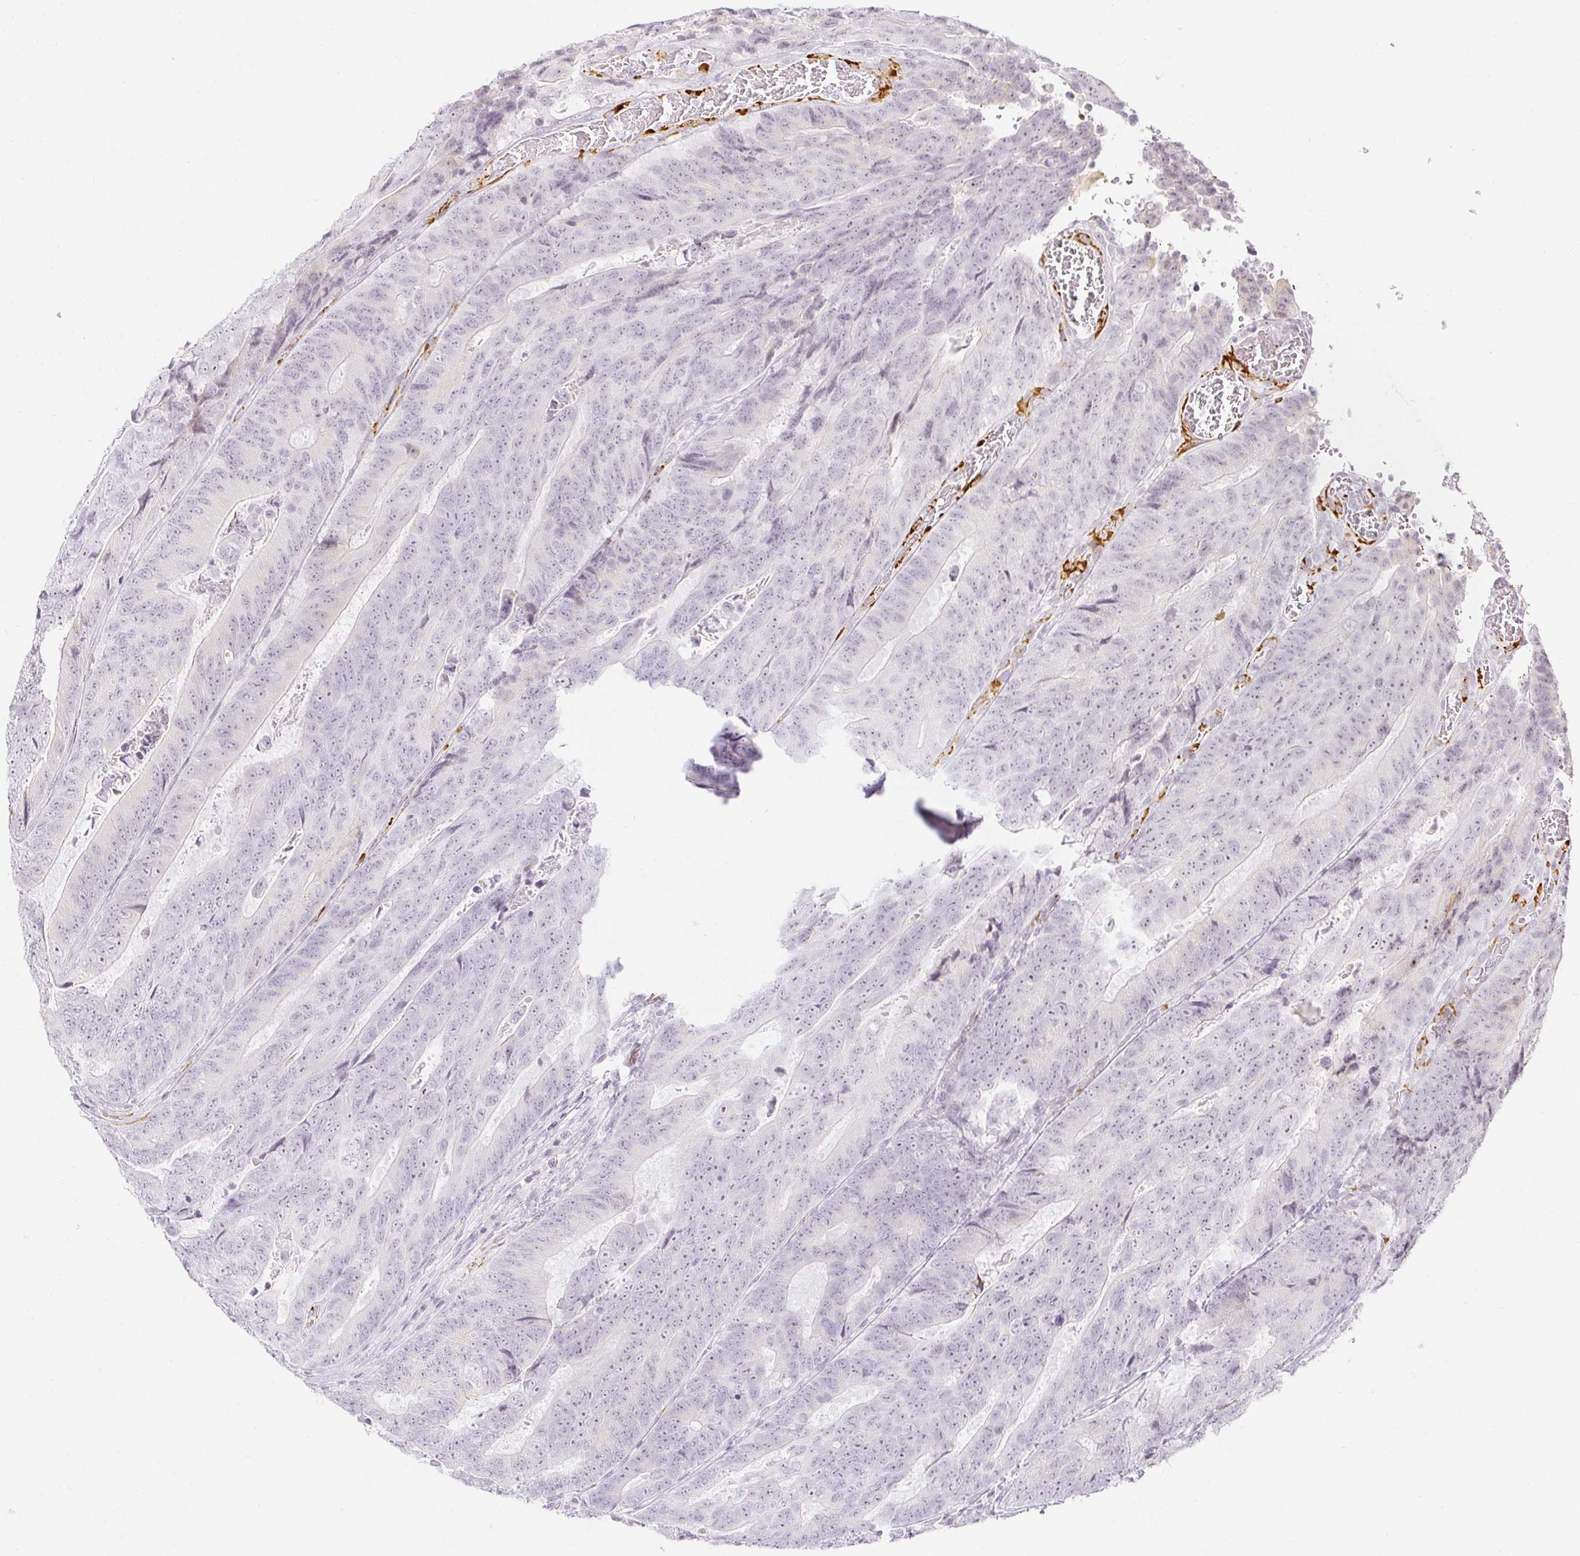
{"staining": {"intensity": "negative", "quantity": "none", "location": "none"}, "tissue": "colorectal cancer", "cell_type": "Tumor cells", "image_type": "cancer", "snomed": [{"axis": "morphology", "description": "Adenocarcinoma, NOS"}, {"axis": "topography", "description": "Colon"}], "caption": "IHC photomicrograph of neoplastic tissue: human colorectal adenocarcinoma stained with DAB (3,3'-diaminobenzidine) exhibits no significant protein staining in tumor cells.", "gene": "ACAN", "patient": {"sex": "female", "age": 48}}